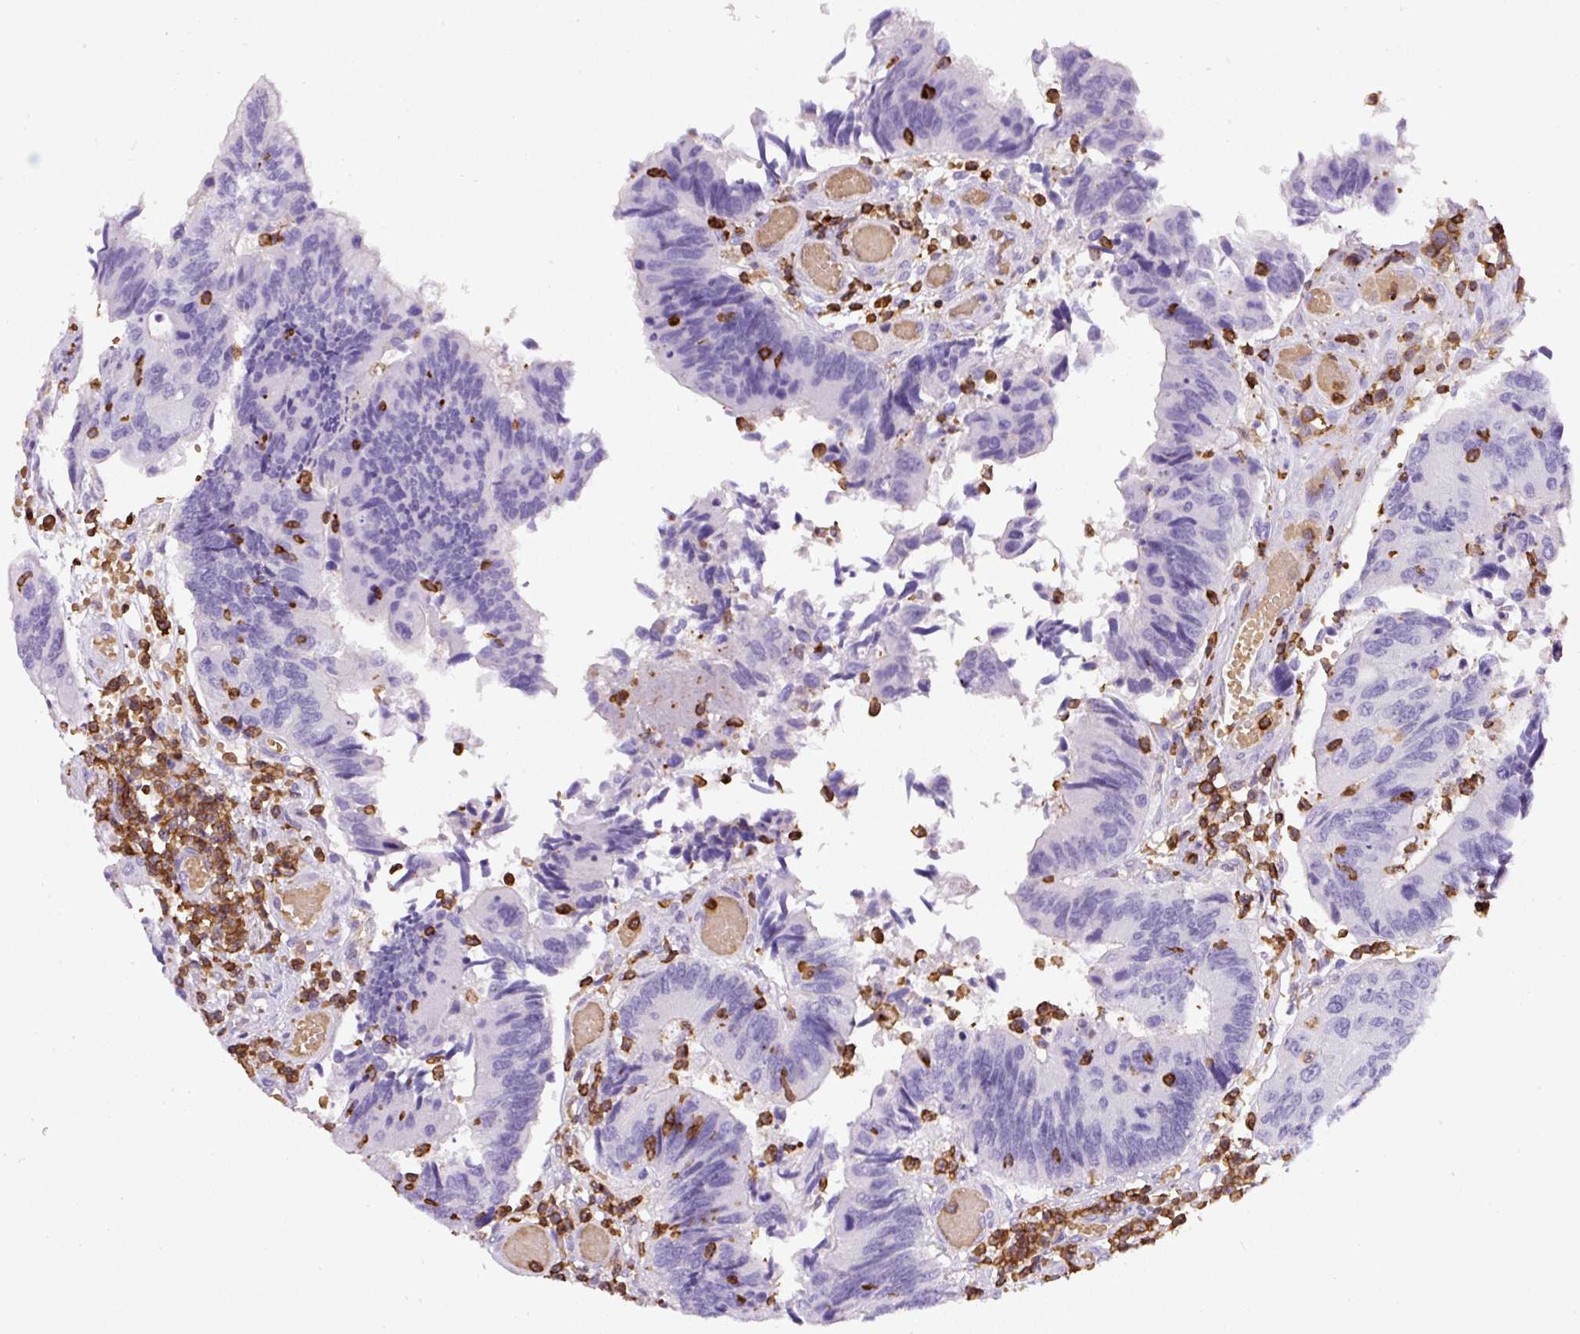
{"staining": {"intensity": "negative", "quantity": "none", "location": "none"}, "tissue": "colorectal cancer", "cell_type": "Tumor cells", "image_type": "cancer", "snomed": [{"axis": "morphology", "description": "Adenocarcinoma, NOS"}, {"axis": "topography", "description": "Colon"}], "caption": "High power microscopy image of an immunohistochemistry (IHC) micrograph of colorectal cancer (adenocarcinoma), revealing no significant staining in tumor cells.", "gene": "FAM228B", "patient": {"sex": "female", "age": 67}}